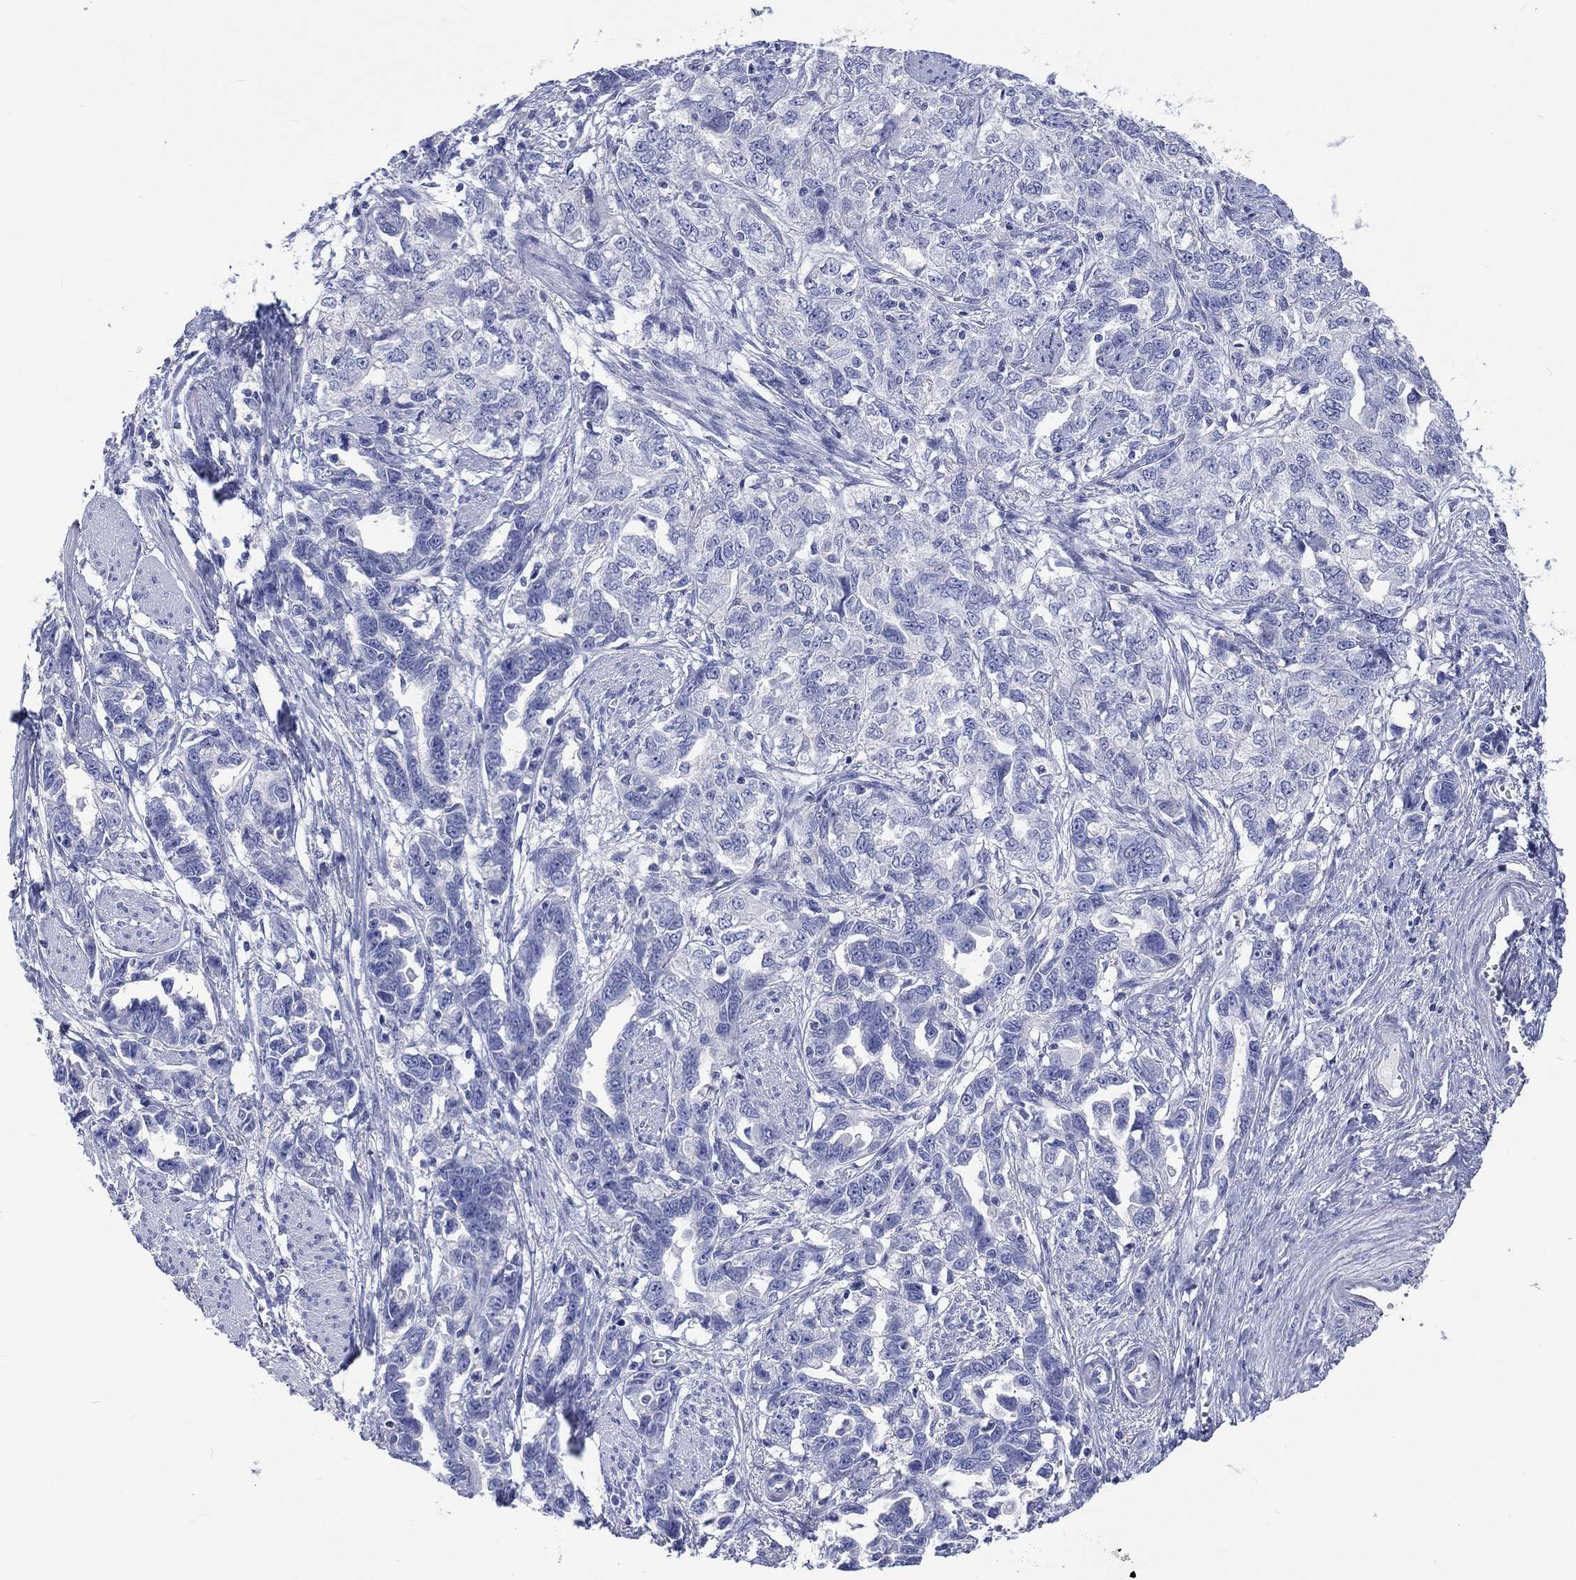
{"staining": {"intensity": "negative", "quantity": "none", "location": "none"}, "tissue": "ovarian cancer", "cell_type": "Tumor cells", "image_type": "cancer", "snomed": [{"axis": "morphology", "description": "Cystadenocarcinoma, serous, NOS"}, {"axis": "topography", "description": "Ovary"}], "caption": "DAB (3,3'-diaminobenzidine) immunohistochemical staining of human ovarian serous cystadenocarcinoma demonstrates no significant staining in tumor cells.", "gene": "TOMM20L", "patient": {"sex": "female", "age": 51}}